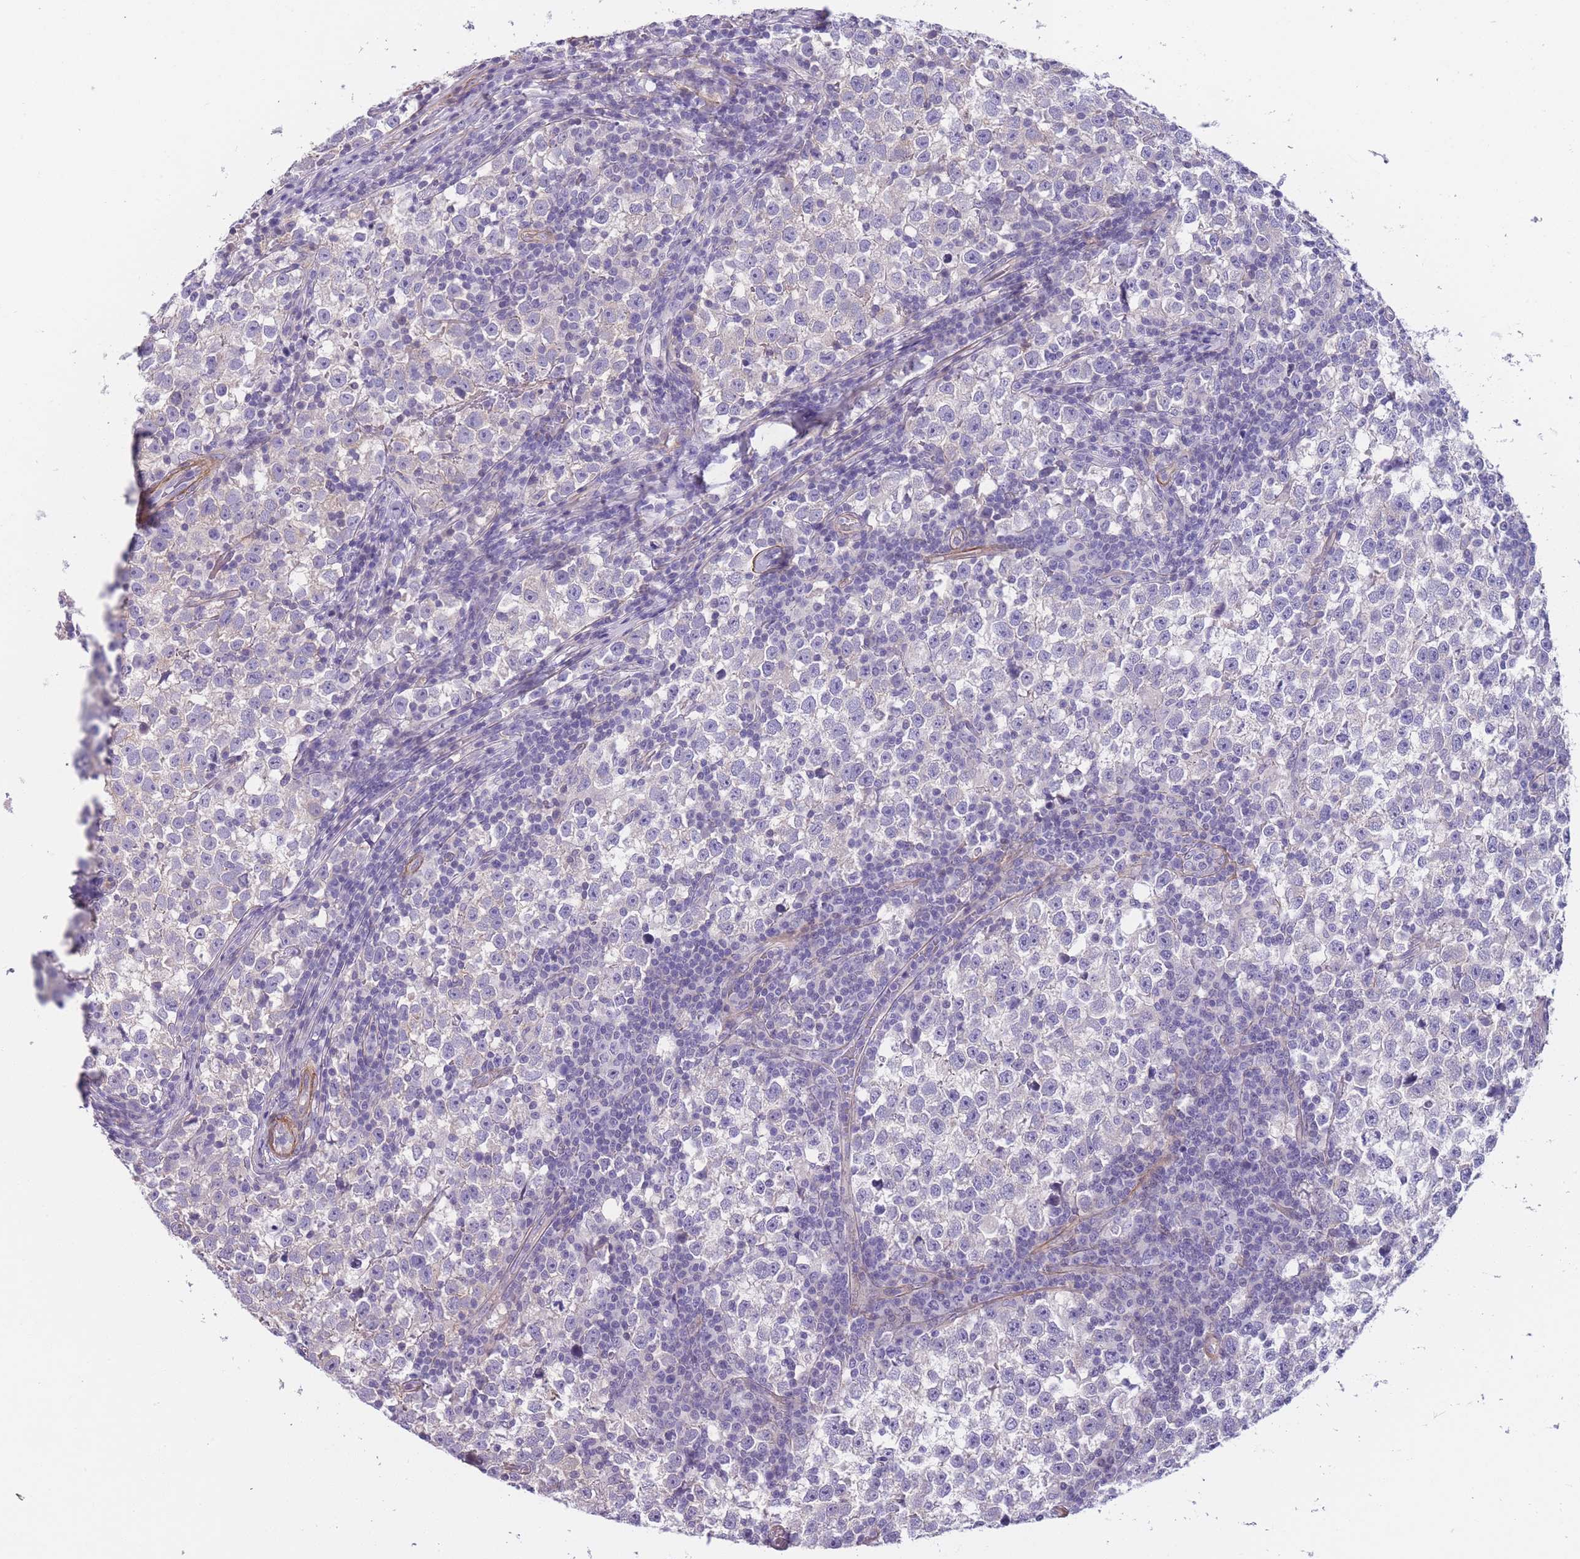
{"staining": {"intensity": "negative", "quantity": "none", "location": "none"}, "tissue": "testis cancer", "cell_type": "Tumor cells", "image_type": "cancer", "snomed": [{"axis": "morphology", "description": "Normal tissue, NOS"}, {"axis": "morphology", "description": "Seminoma, NOS"}, {"axis": "topography", "description": "Testis"}], "caption": "Tumor cells show no significant staining in seminoma (testis).", "gene": "FAM124A", "patient": {"sex": "male", "age": 43}}